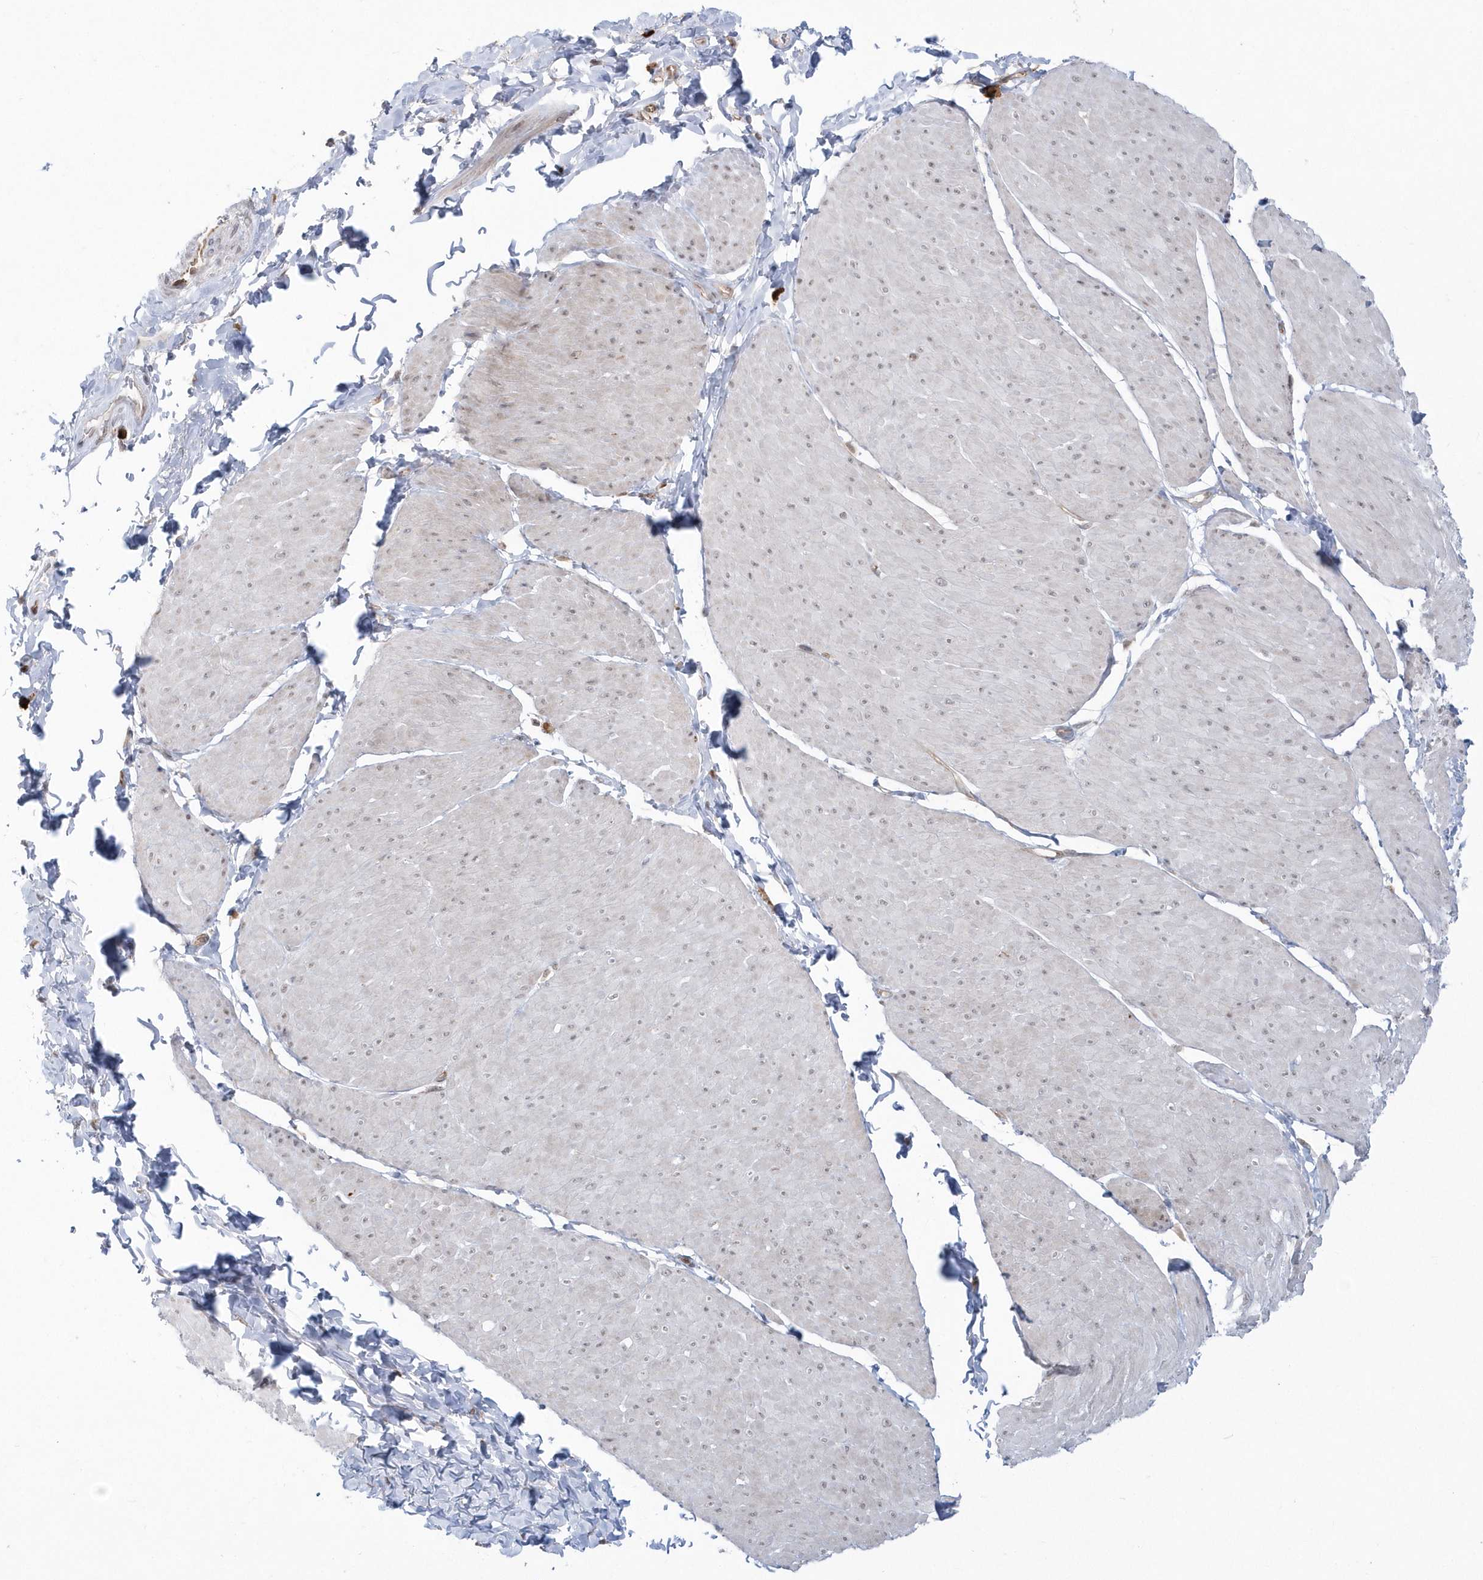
{"staining": {"intensity": "weak", "quantity": "<25%", "location": "nuclear"}, "tissue": "smooth muscle", "cell_type": "Smooth muscle cells", "image_type": "normal", "snomed": [{"axis": "morphology", "description": "Urothelial carcinoma, High grade"}, {"axis": "topography", "description": "Urinary bladder"}], "caption": "An immunohistochemistry (IHC) photomicrograph of normal smooth muscle is shown. There is no staining in smooth muscle cells of smooth muscle. (DAB (3,3'-diaminobenzidine) immunohistochemistry (IHC) with hematoxylin counter stain).", "gene": "DHX57", "patient": {"sex": "male", "age": 46}}